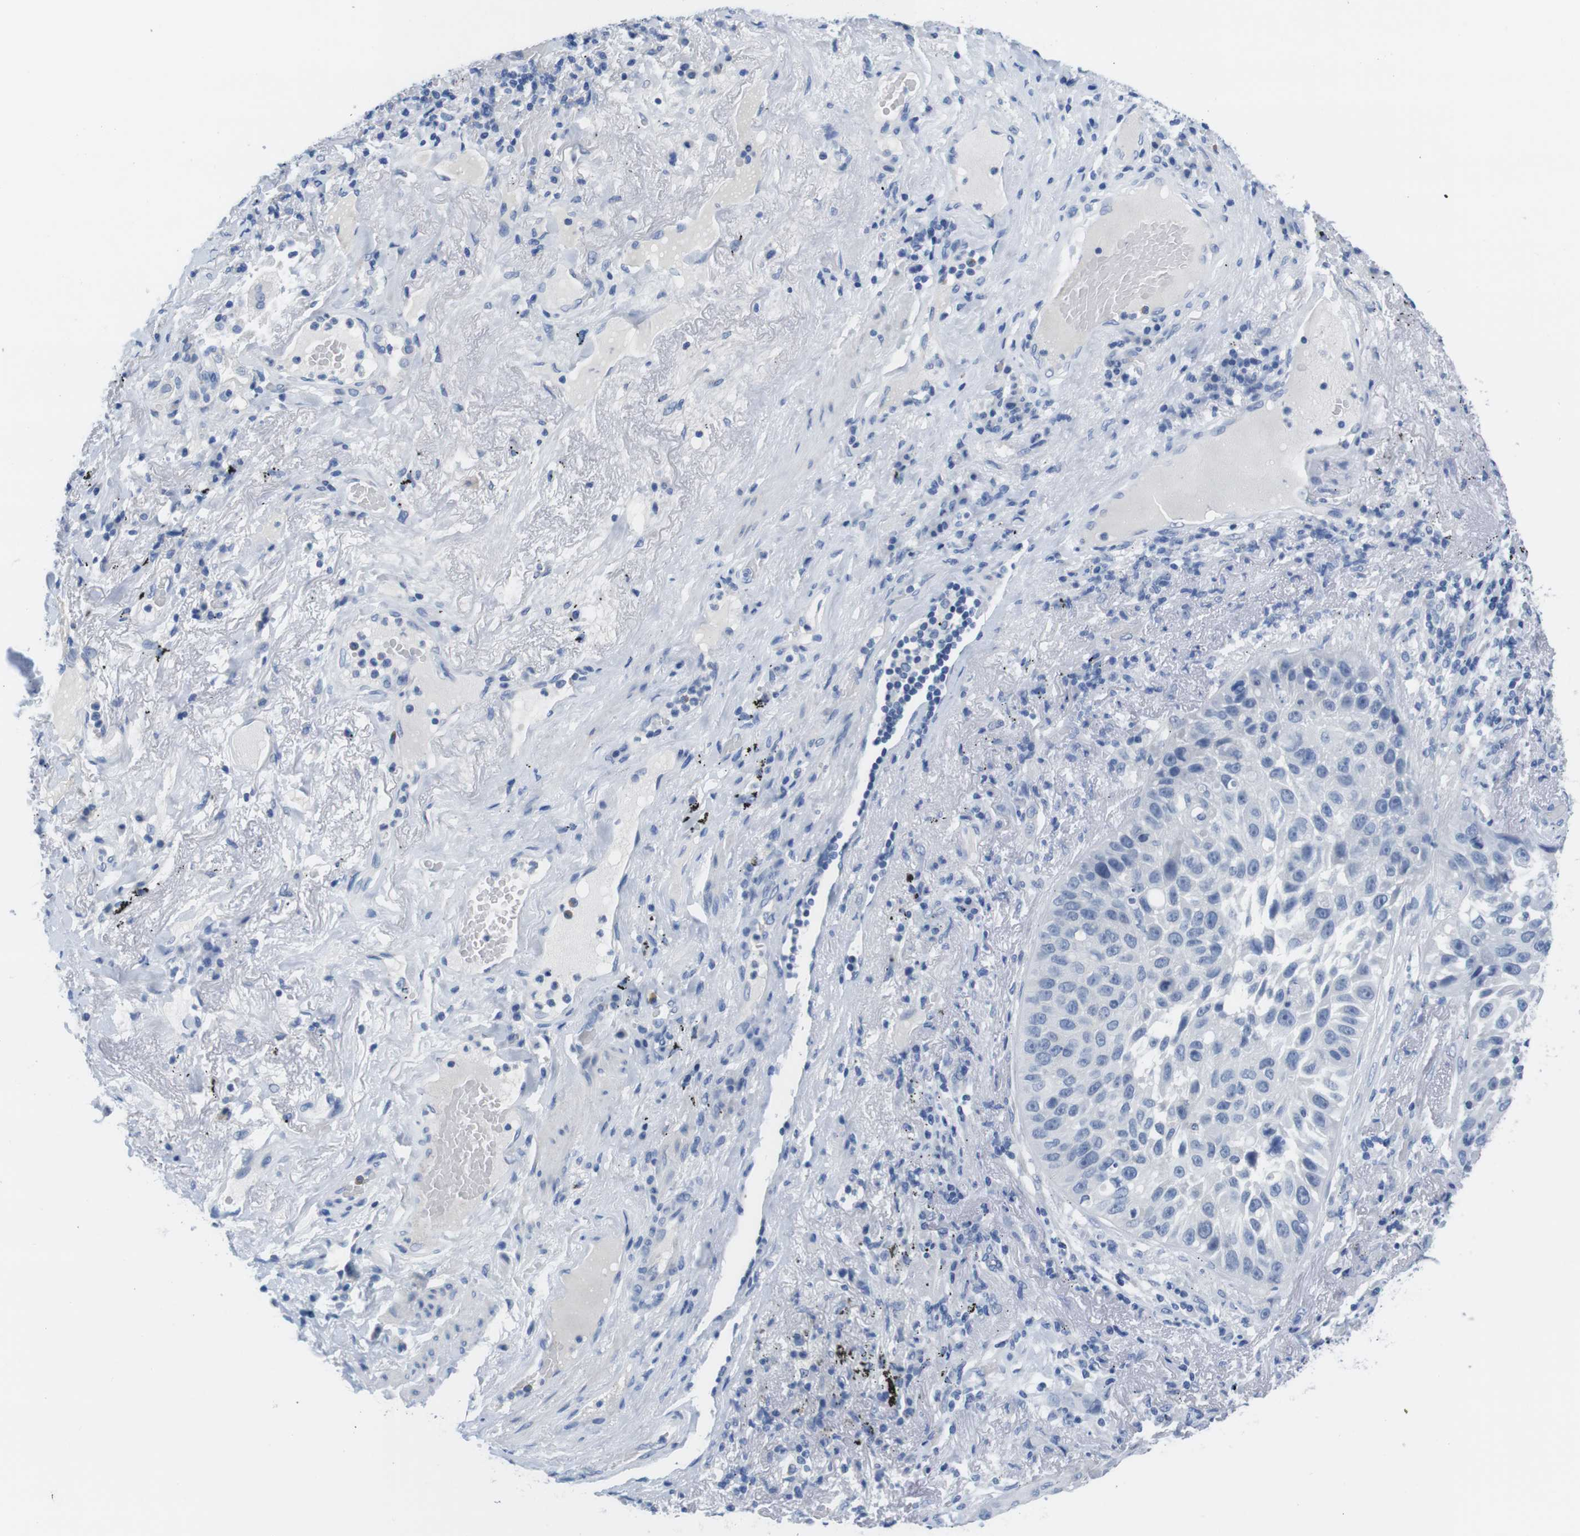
{"staining": {"intensity": "negative", "quantity": "none", "location": "none"}, "tissue": "lung cancer", "cell_type": "Tumor cells", "image_type": "cancer", "snomed": [{"axis": "morphology", "description": "Squamous cell carcinoma, NOS"}, {"axis": "topography", "description": "Lung"}], "caption": "This is an immunohistochemistry (IHC) image of lung squamous cell carcinoma. There is no staining in tumor cells.", "gene": "MAP6", "patient": {"sex": "male", "age": 57}}